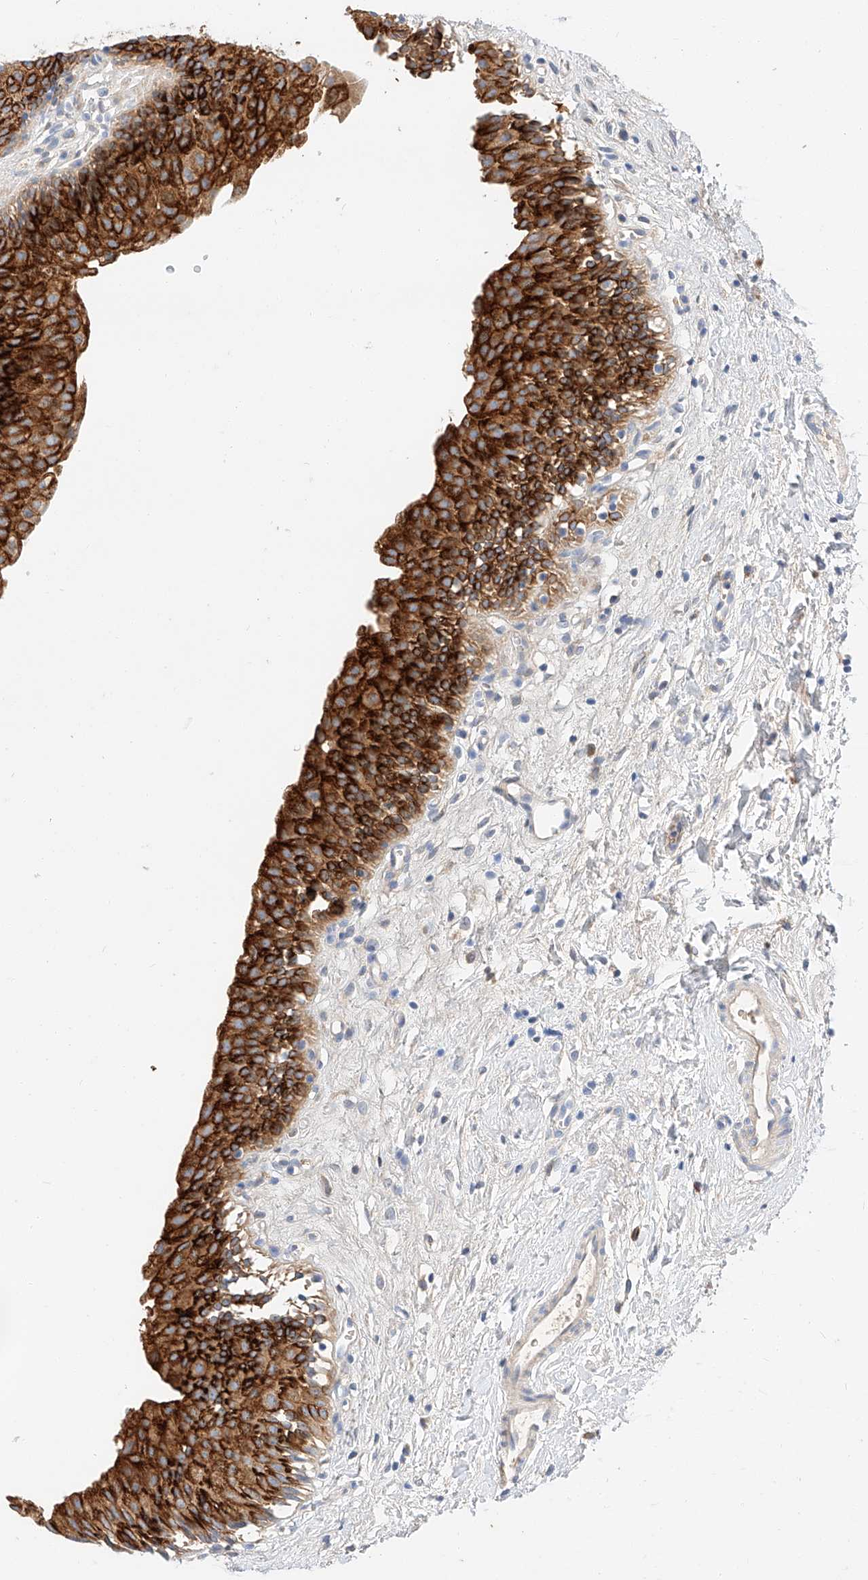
{"staining": {"intensity": "strong", "quantity": ">75%", "location": "cytoplasmic/membranous"}, "tissue": "urinary bladder", "cell_type": "Urothelial cells", "image_type": "normal", "snomed": [{"axis": "morphology", "description": "Normal tissue, NOS"}, {"axis": "topography", "description": "Urinary bladder"}], "caption": "Strong cytoplasmic/membranous protein staining is seen in approximately >75% of urothelial cells in urinary bladder. The staining was performed using DAB, with brown indicating positive protein expression. Nuclei are stained blue with hematoxylin.", "gene": "MAP7", "patient": {"sex": "male", "age": 51}}